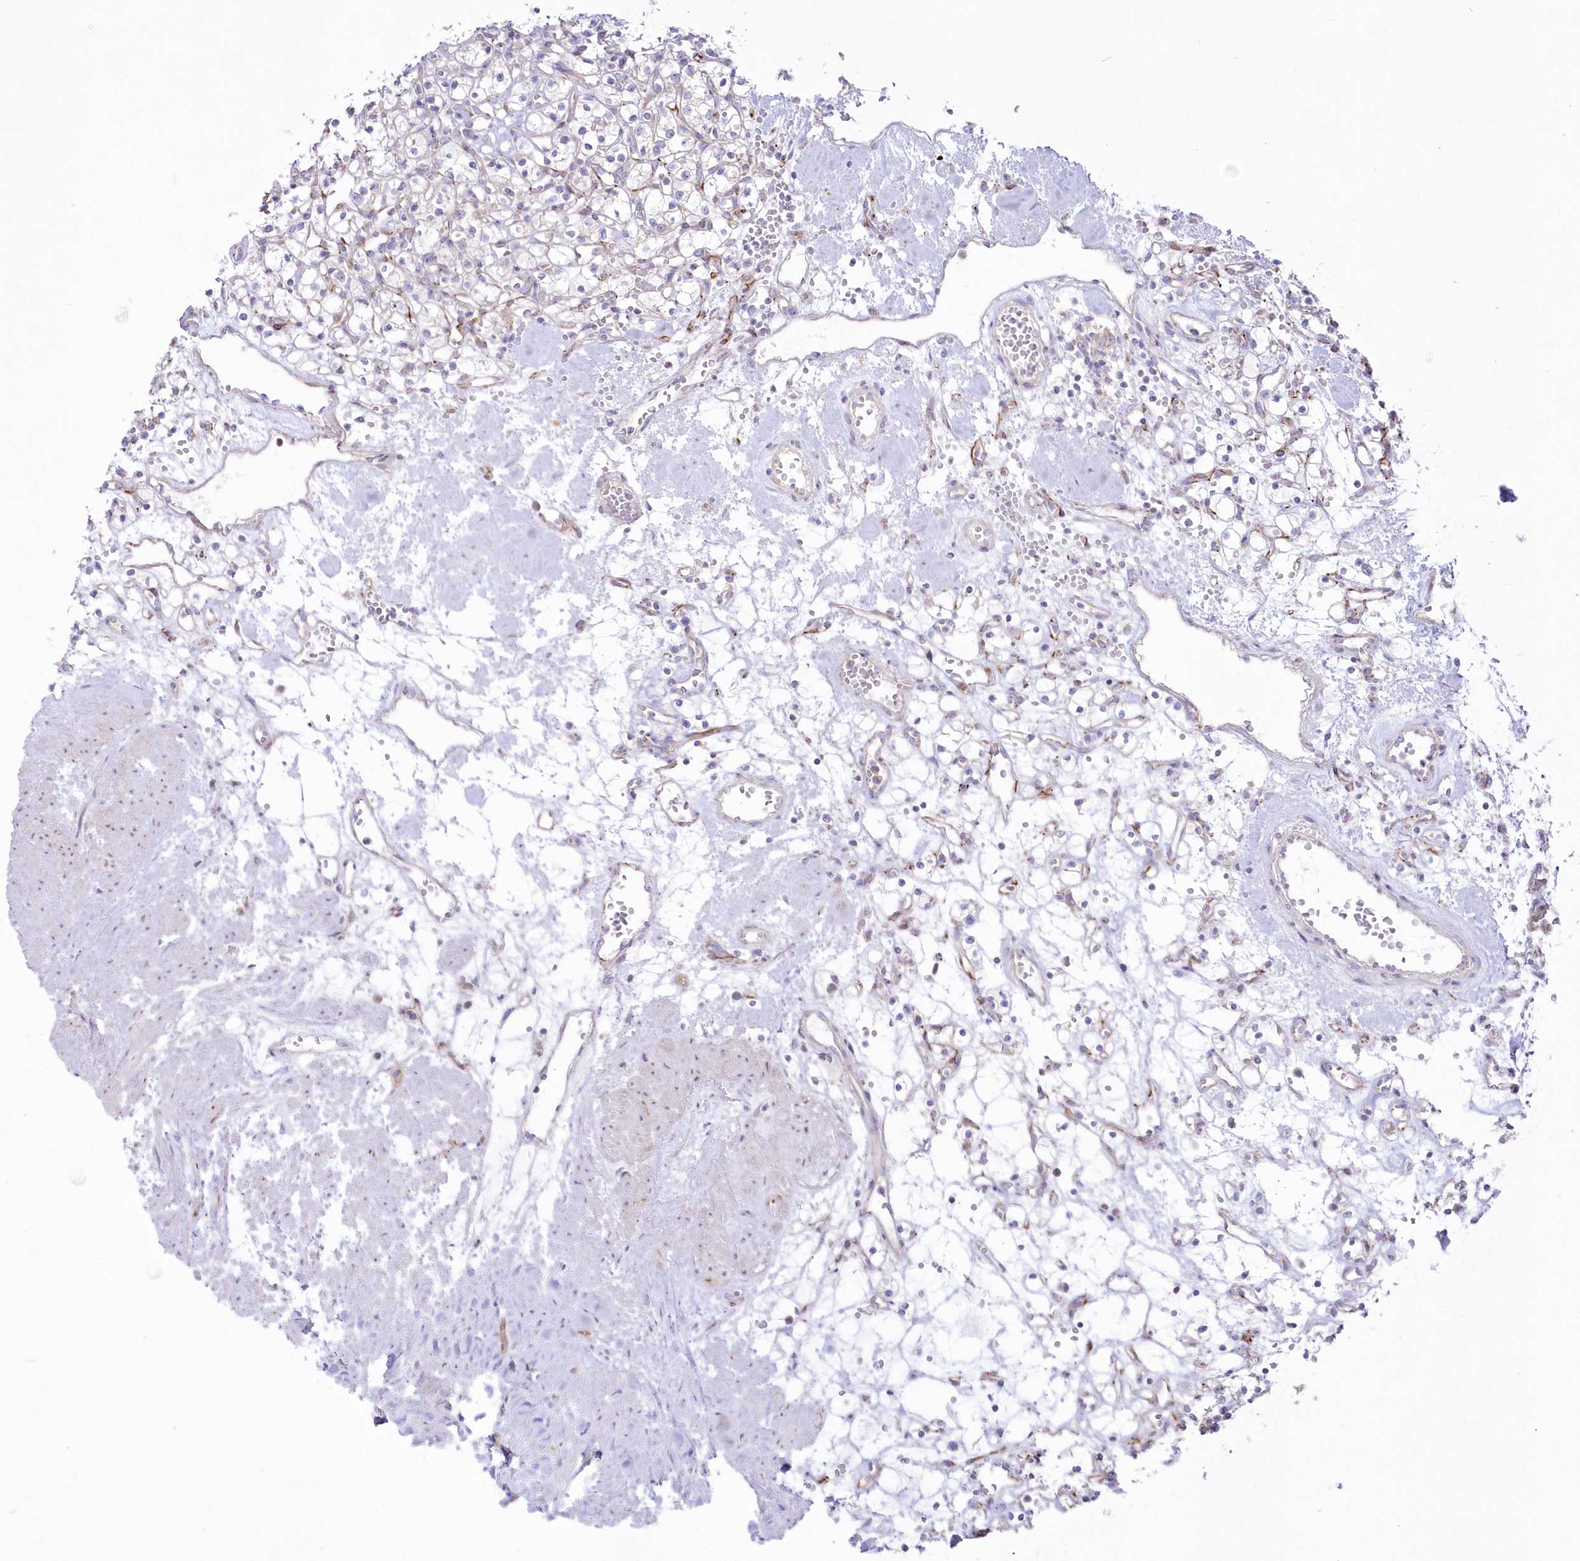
{"staining": {"intensity": "negative", "quantity": "none", "location": "none"}, "tissue": "renal cancer", "cell_type": "Tumor cells", "image_type": "cancer", "snomed": [{"axis": "morphology", "description": "Adenocarcinoma, NOS"}, {"axis": "topography", "description": "Kidney"}], "caption": "IHC image of human renal cancer stained for a protein (brown), which exhibits no positivity in tumor cells. (DAB (3,3'-diaminobenzidine) immunohistochemistry (IHC) with hematoxylin counter stain).", "gene": "ZNF843", "patient": {"sex": "female", "age": 59}}